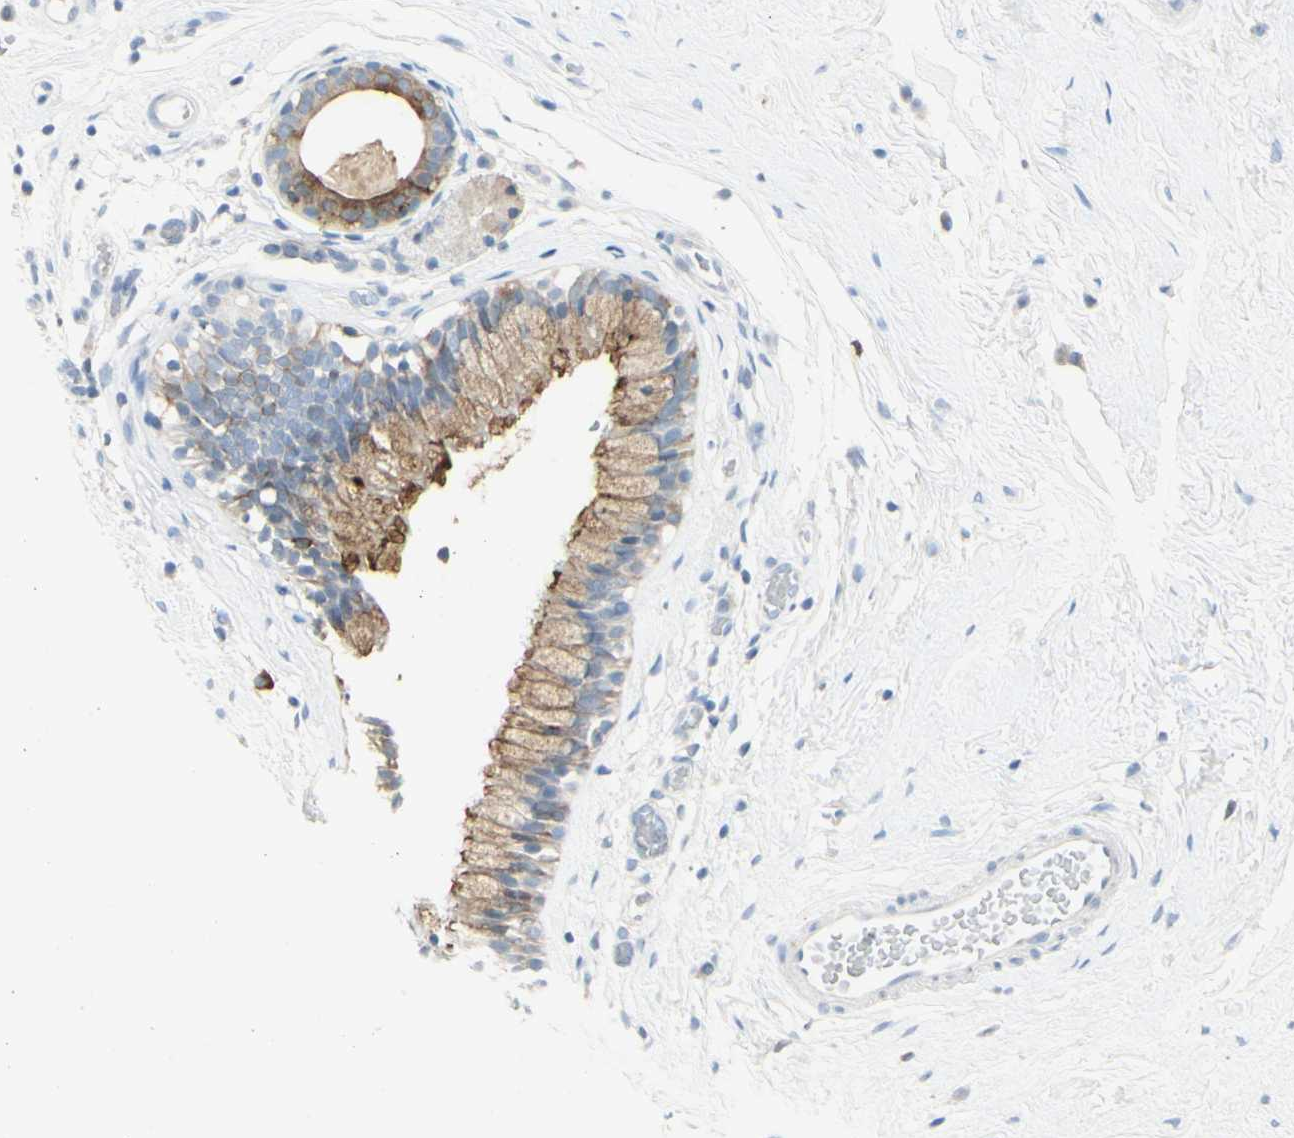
{"staining": {"intensity": "moderate", "quantity": "25%-75%", "location": "cytoplasmic/membranous,nuclear"}, "tissue": "nasopharynx", "cell_type": "Respiratory epithelial cells", "image_type": "normal", "snomed": [{"axis": "morphology", "description": "Normal tissue, NOS"}, {"axis": "morphology", "description": "Inflammation, NOS"}, {"axis": "topography", "description": "Nasopharynx"}], "caption": "High-power microscopy captured an IHC micrograph of benign nasopharynx, revealing moderate cytoplasmic/membranous,nuclear expression in about 25%-75% of respiratory epithelial cells. (IHC, brightfield microscopy, high magnification).", "gene": "ATP6V1B1", "patient": {"sex": "male", "age": 48}}